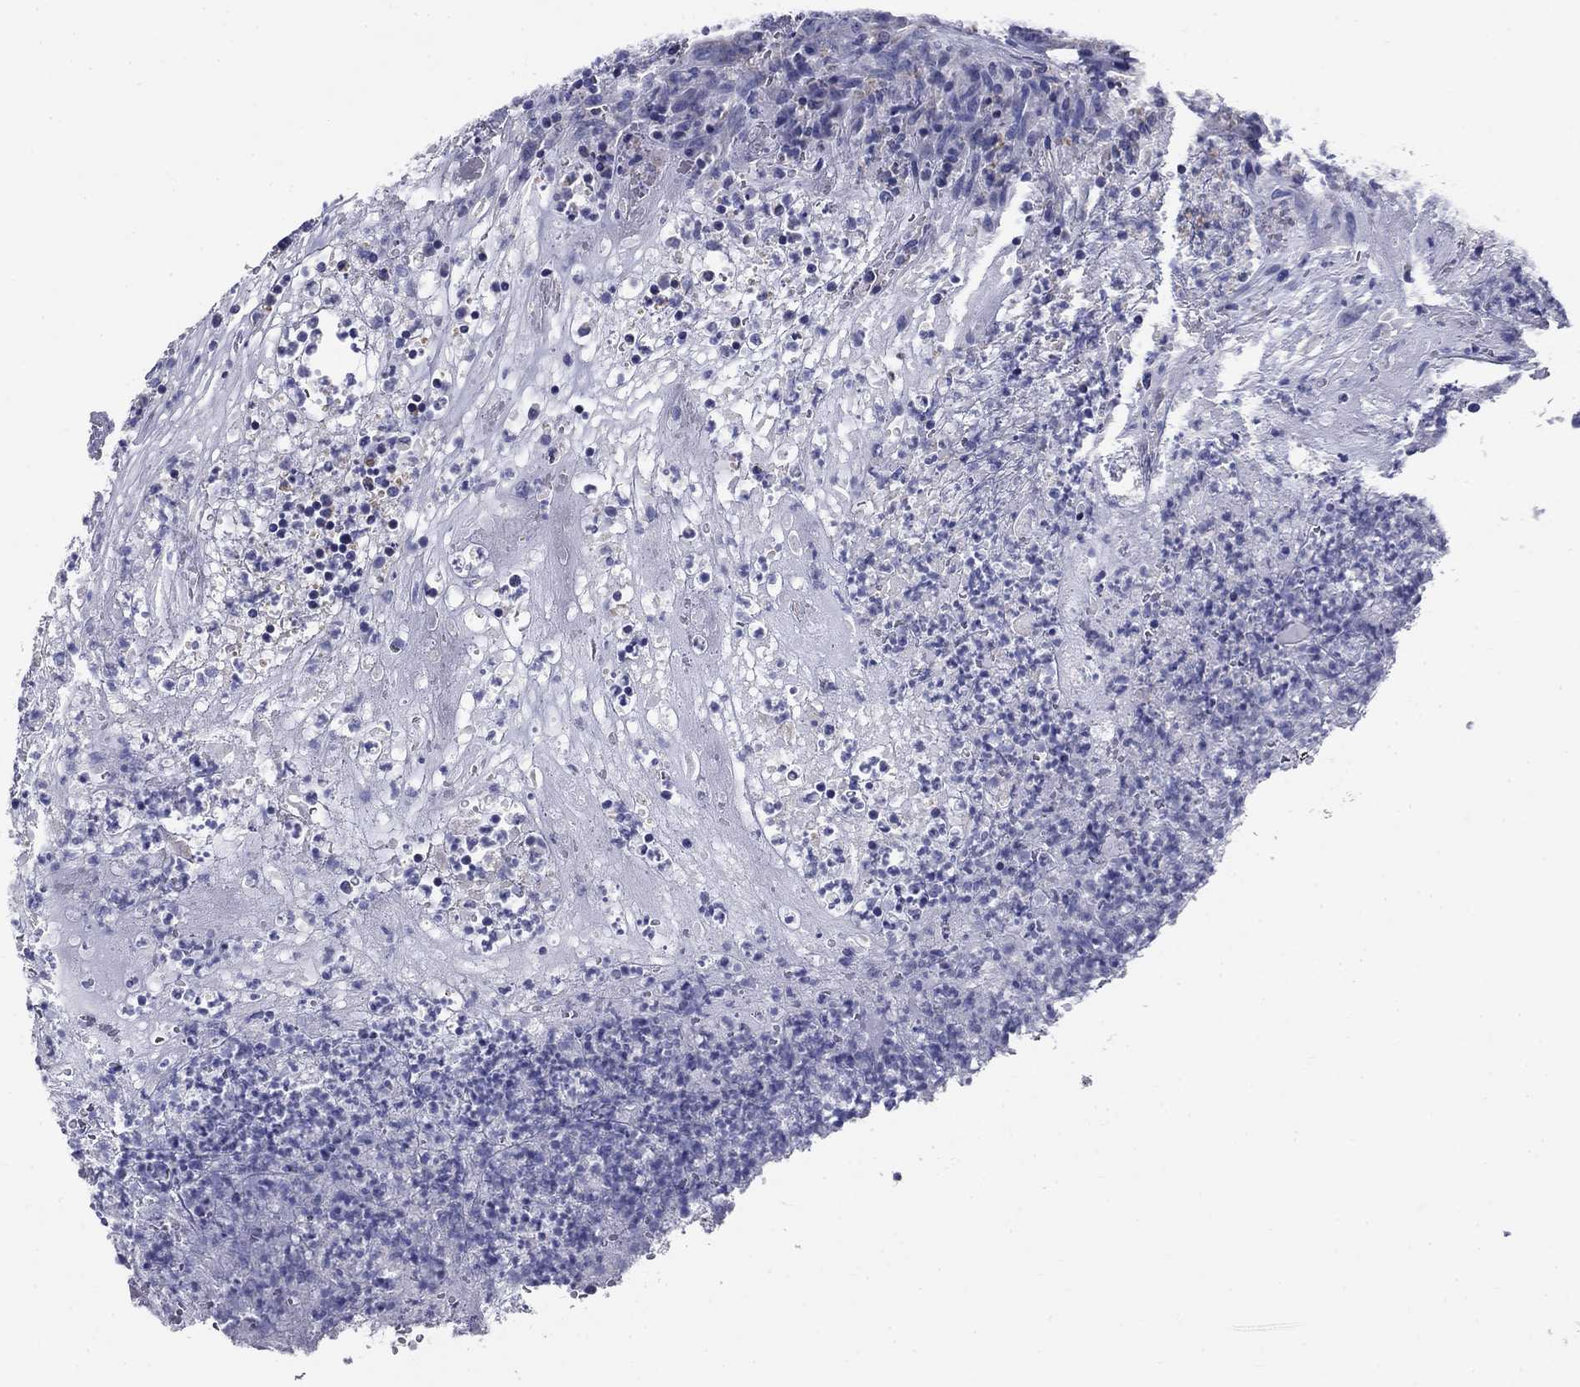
{"staining": {"intensity": "negative", "quantity": "none", "location": "none"}, "tissue": "colorectal cancer", "cell_type": "Tumor cells", "image_type": "cancer", "snomed": [{"axis": "morphology", "description": "Adenocarcinoma, NOS"}, {"axis": "topography", "description": "Colon"}], "caption": "The immunohistochemistry histopathology image has no significant positivity in tumor cells of adenocarcinoma (colorectal) tissue.", "gene": "UPB1", "patient": {"sex": "female", "age": 75}}